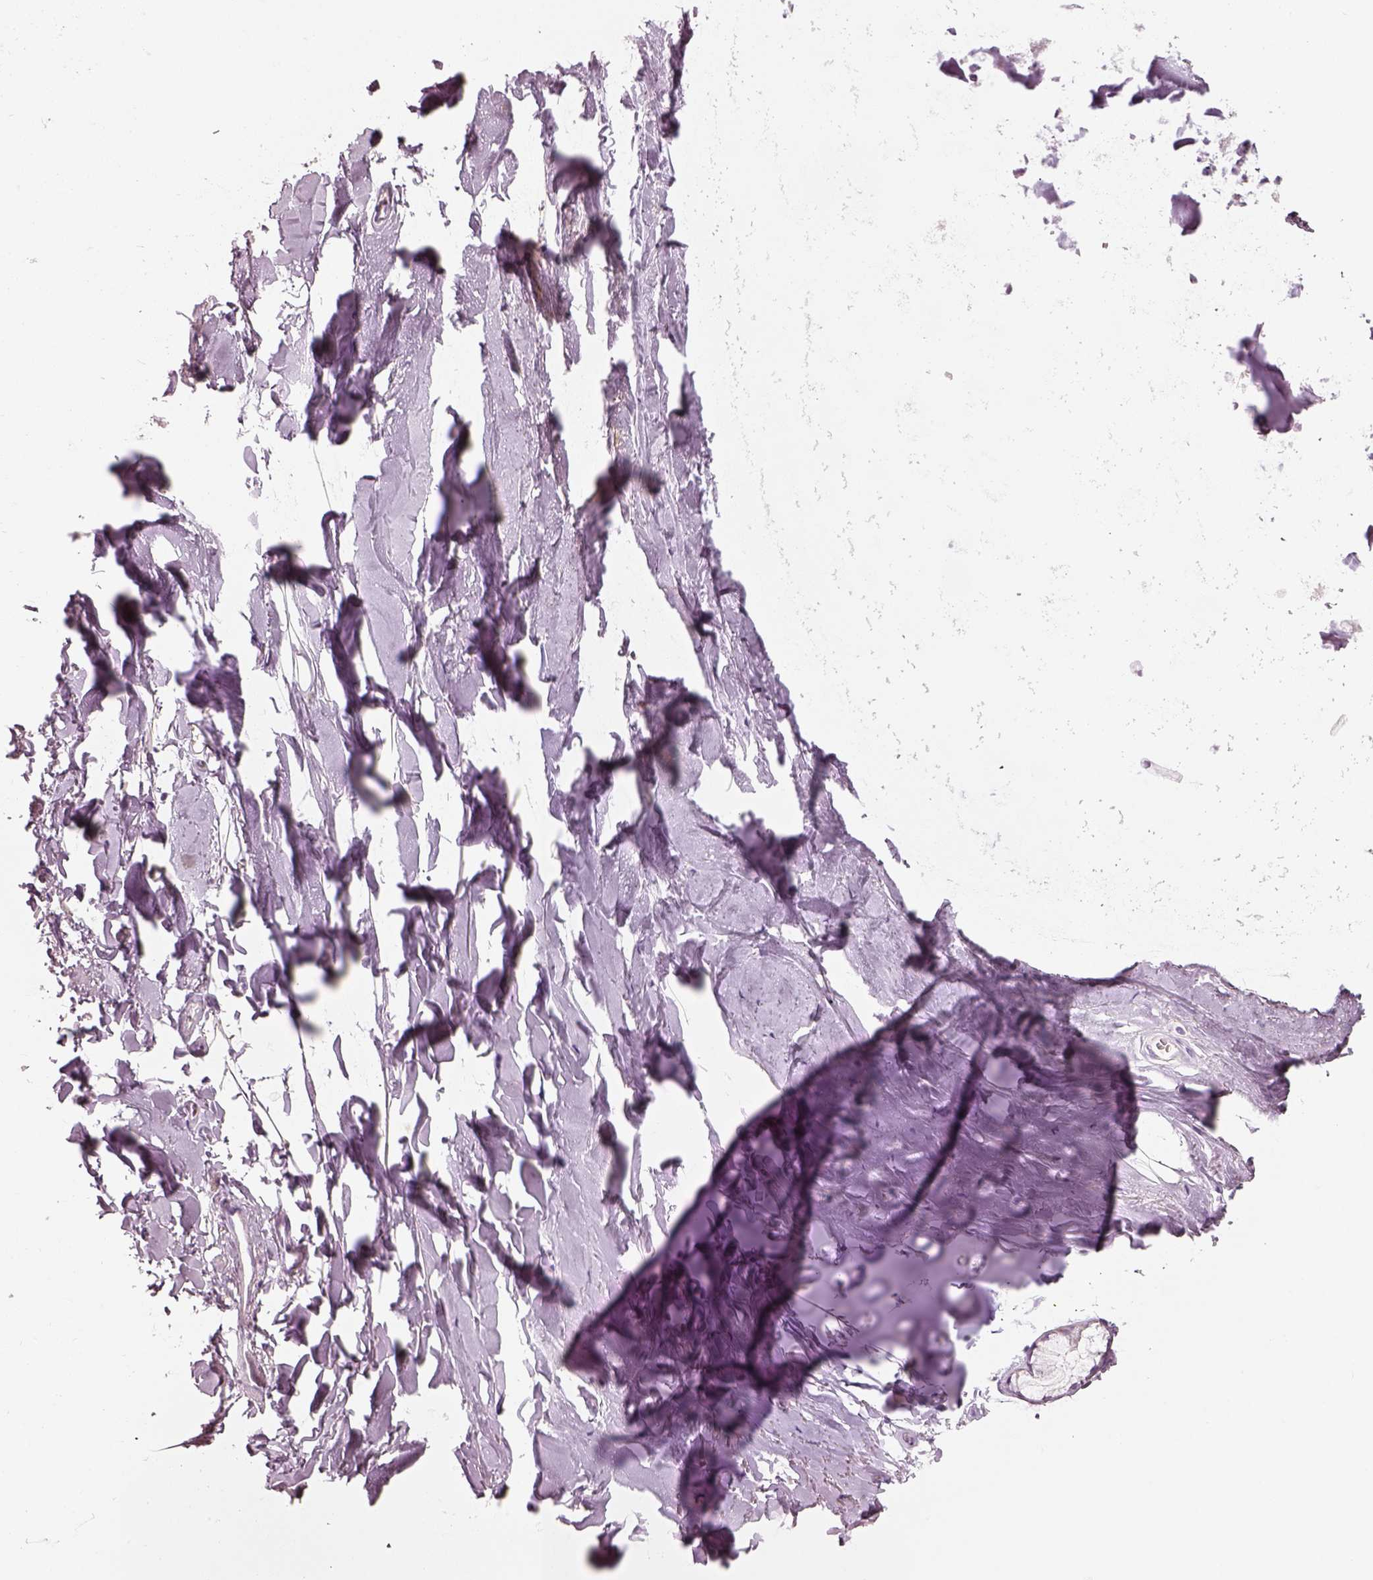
{"staining": {"intensity": "negative", "quantity": "none", "location": "none"}, "tissue": "adipose tissue", "cell_type": "Adipocytes", "image_type": "normal", "snomed": [{"axis": "morphology", "description": "Normal tissue, NOS"}, {"axis": "topography", "description": "Cartilage tissue"}, {"axis": "topography", "description": "Bronchus"}], "caption": "Immunohistochemical staining of normal adipose tissue reveals no significant staining in adipocytes.", "gene": "SLC27A2", "patient": {"sex": "female", "age": 79}}